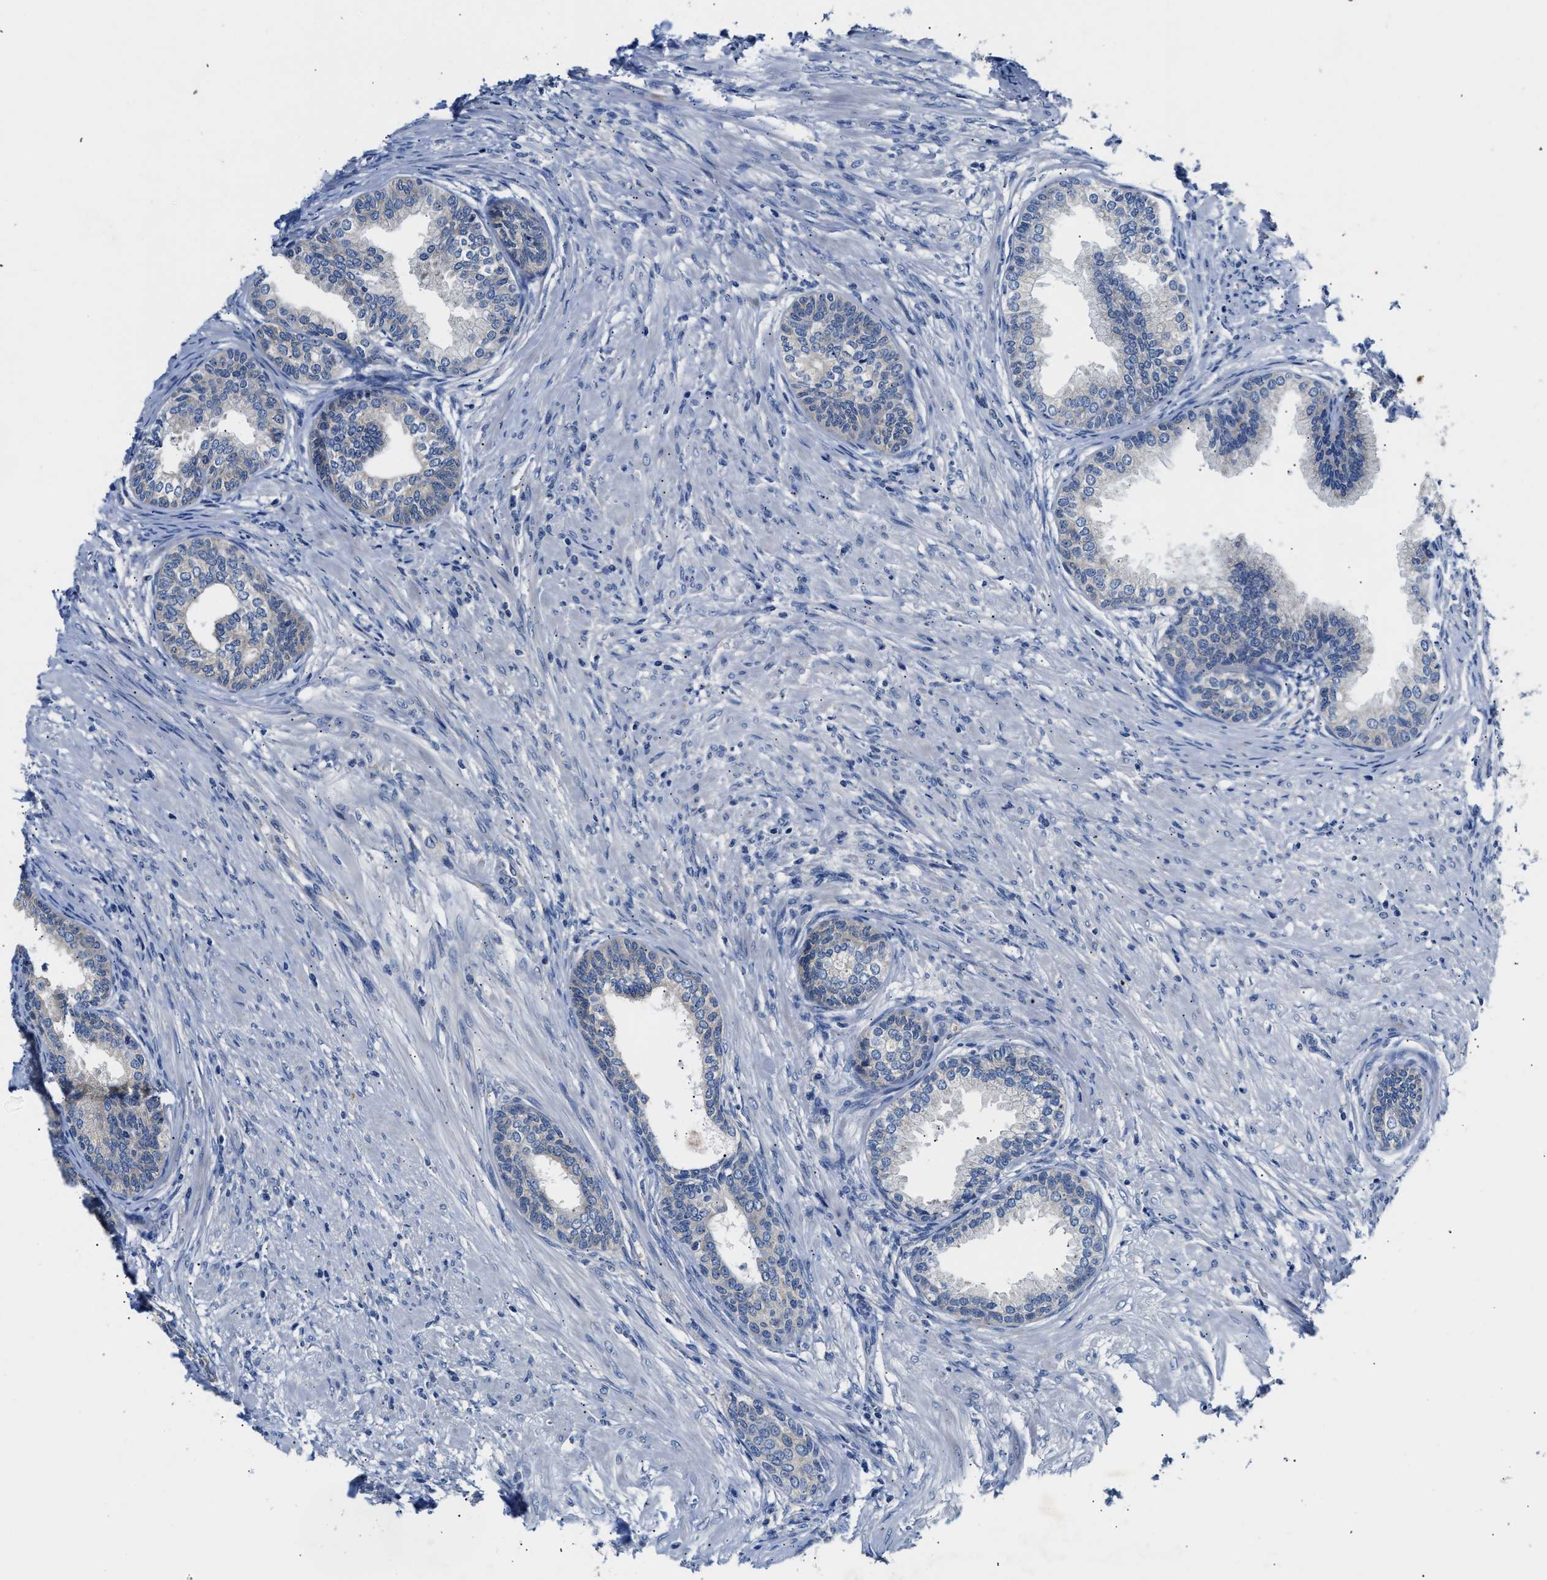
{"staining": {"intensity": "strong", "quantity": "<25%", "location": "cytoplasmic/membranous"}, "tissue": "prostate", "cell_type": "Glandular cells", "image_type": "normal", "snomed": [{"axis": "morphology", "description": "Normal tissue, NOS"}, {"axis": "topography", "description": "Prostate"}], "caption": "Brown immunohistochemical staining in benign human prostate demonstrates strong cytoplasmic/membranous expression in about <25% of glandular cells. (Brightfield microscopy of DAB IHC at high magnification).", "gene": "FAM185A", "patient": {"sex": "male", "age": 76}}